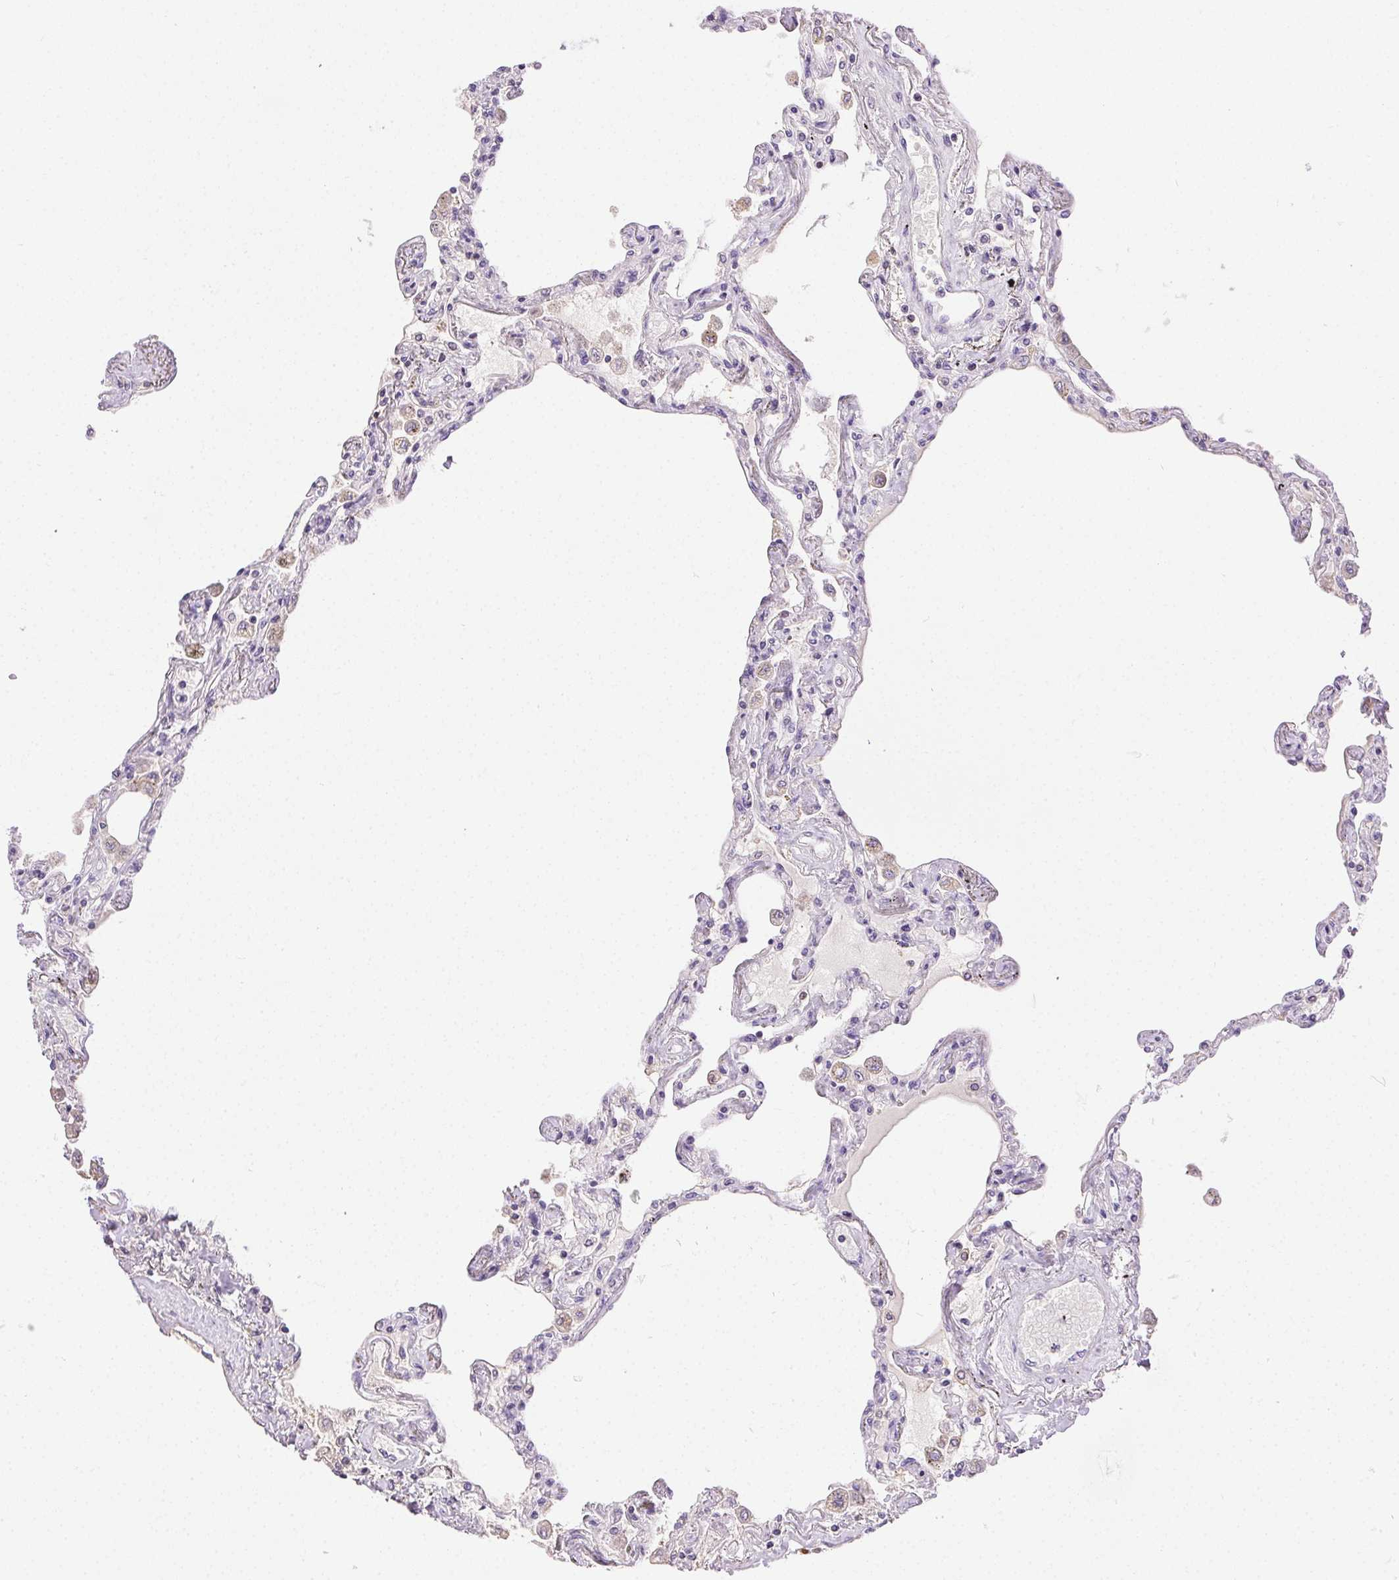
{"staining": {"intensity": "negative", "quantity": "none", "location": "none"}, "tissue": "lung", "cell_type": "Alveolar cells", "image_type": "normal", "snomed": [{"axis": "morphology", "description": "Normal tissue, NOS"}, {"axis": "morphology", "description": "Adenocarcinoma, NOS"}, {"axis": "topography", "description": "Cartilage tissue"}, {"axis": "topography", "description": "Lung"}], "caption": "The photomicrograph reveals no staining of alveolar cells in normal lung.", "gene": "SYCE2", "patient": {"sex": "female", "age": 67}}